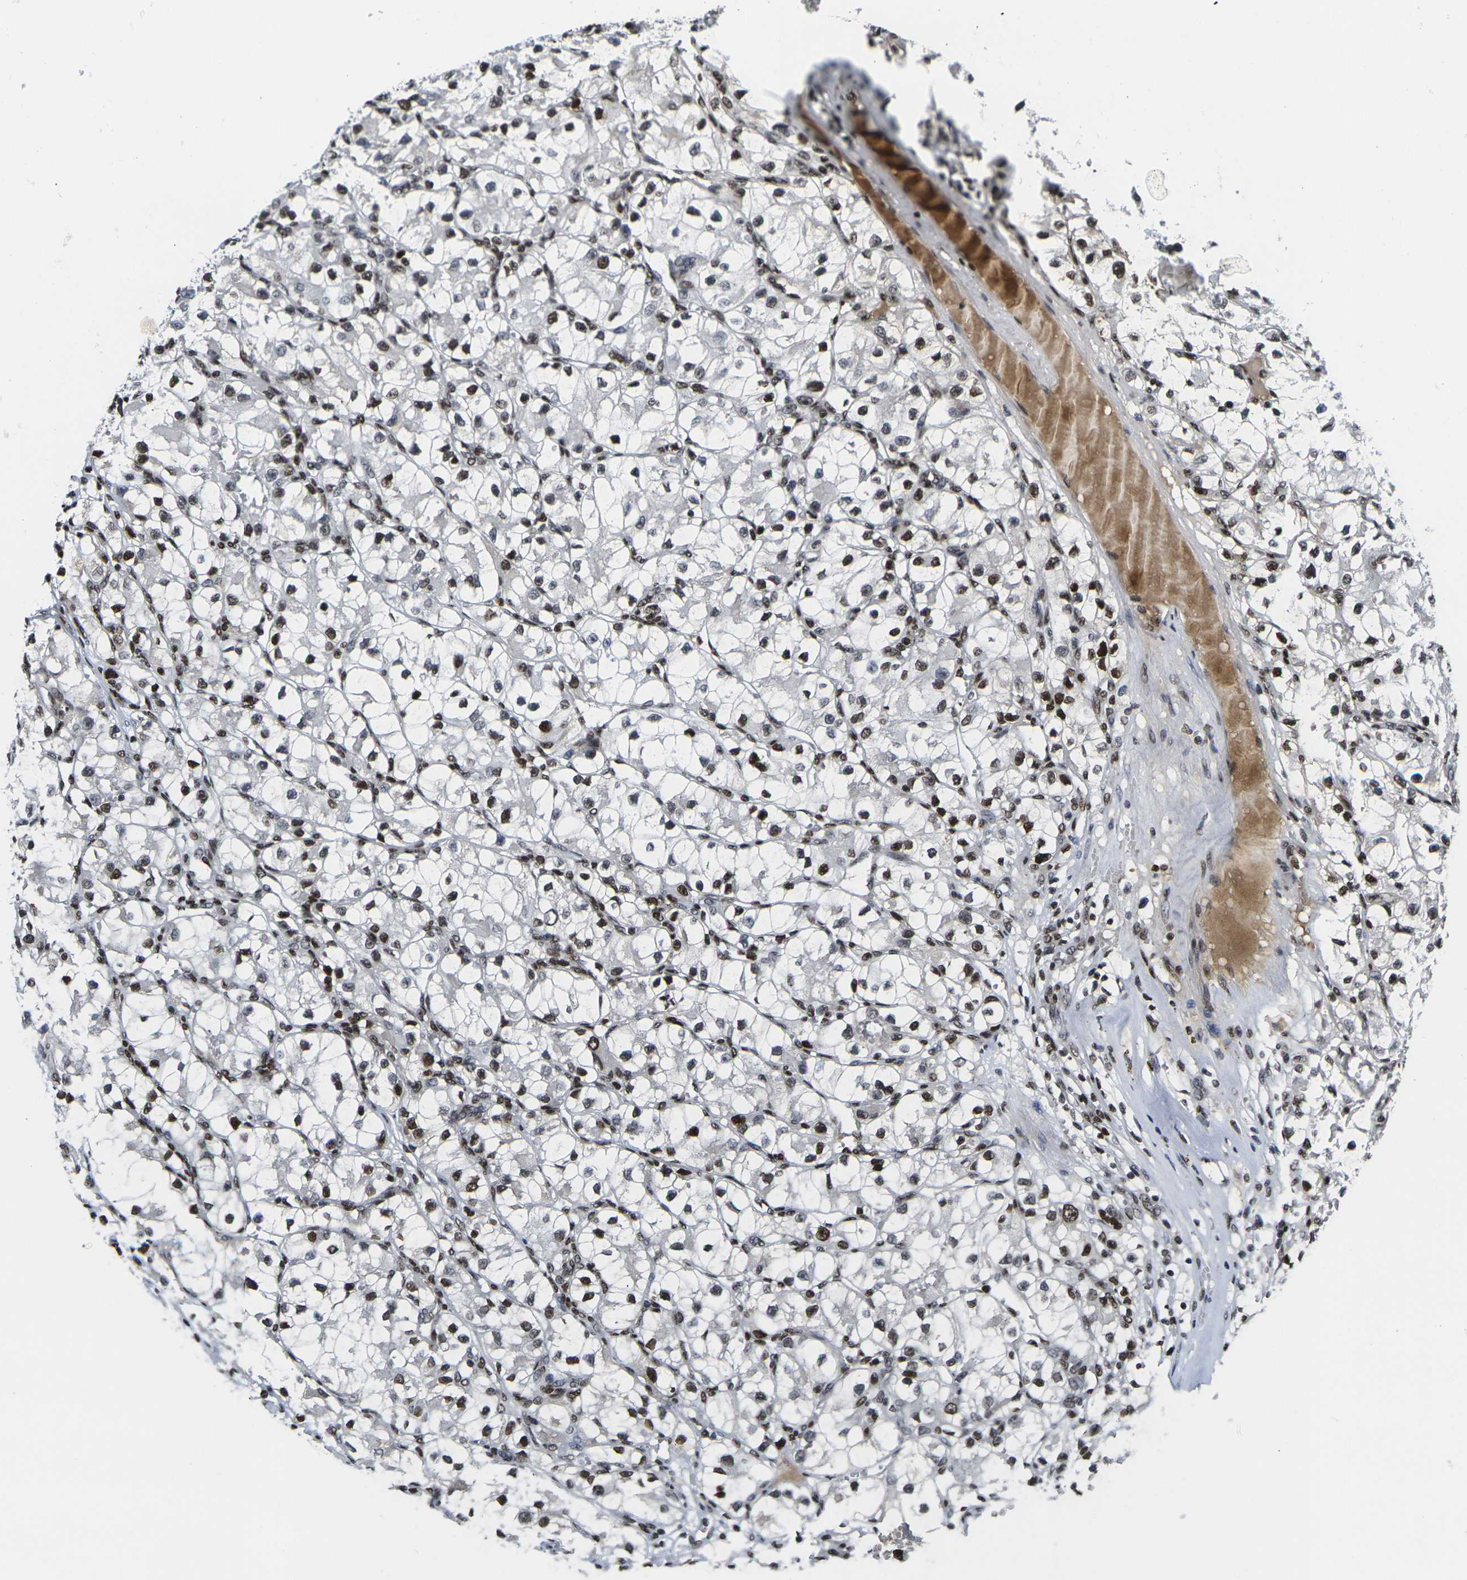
{"staining": {"intensity": "moderate", "quantity": "25%-75%", "location": "nuclear"}, "tissue": "renal cancer", "cell_type": "Tumor cells", "image_type": "cancer", "snomed": [{"axis": "morphology", "description": "Adenocarcinoma, NOS"}, {"axis": "topography", "description": "Kidney"}], "caption": "Immunohistochemical staining of human adenocarcinoma (renal) displays medium levels of moderate nuclear protein staining in approximately 25%-75% of tumor cells.", "gene": "H1-10", "patient": {"sex": "female", "age": 57}}